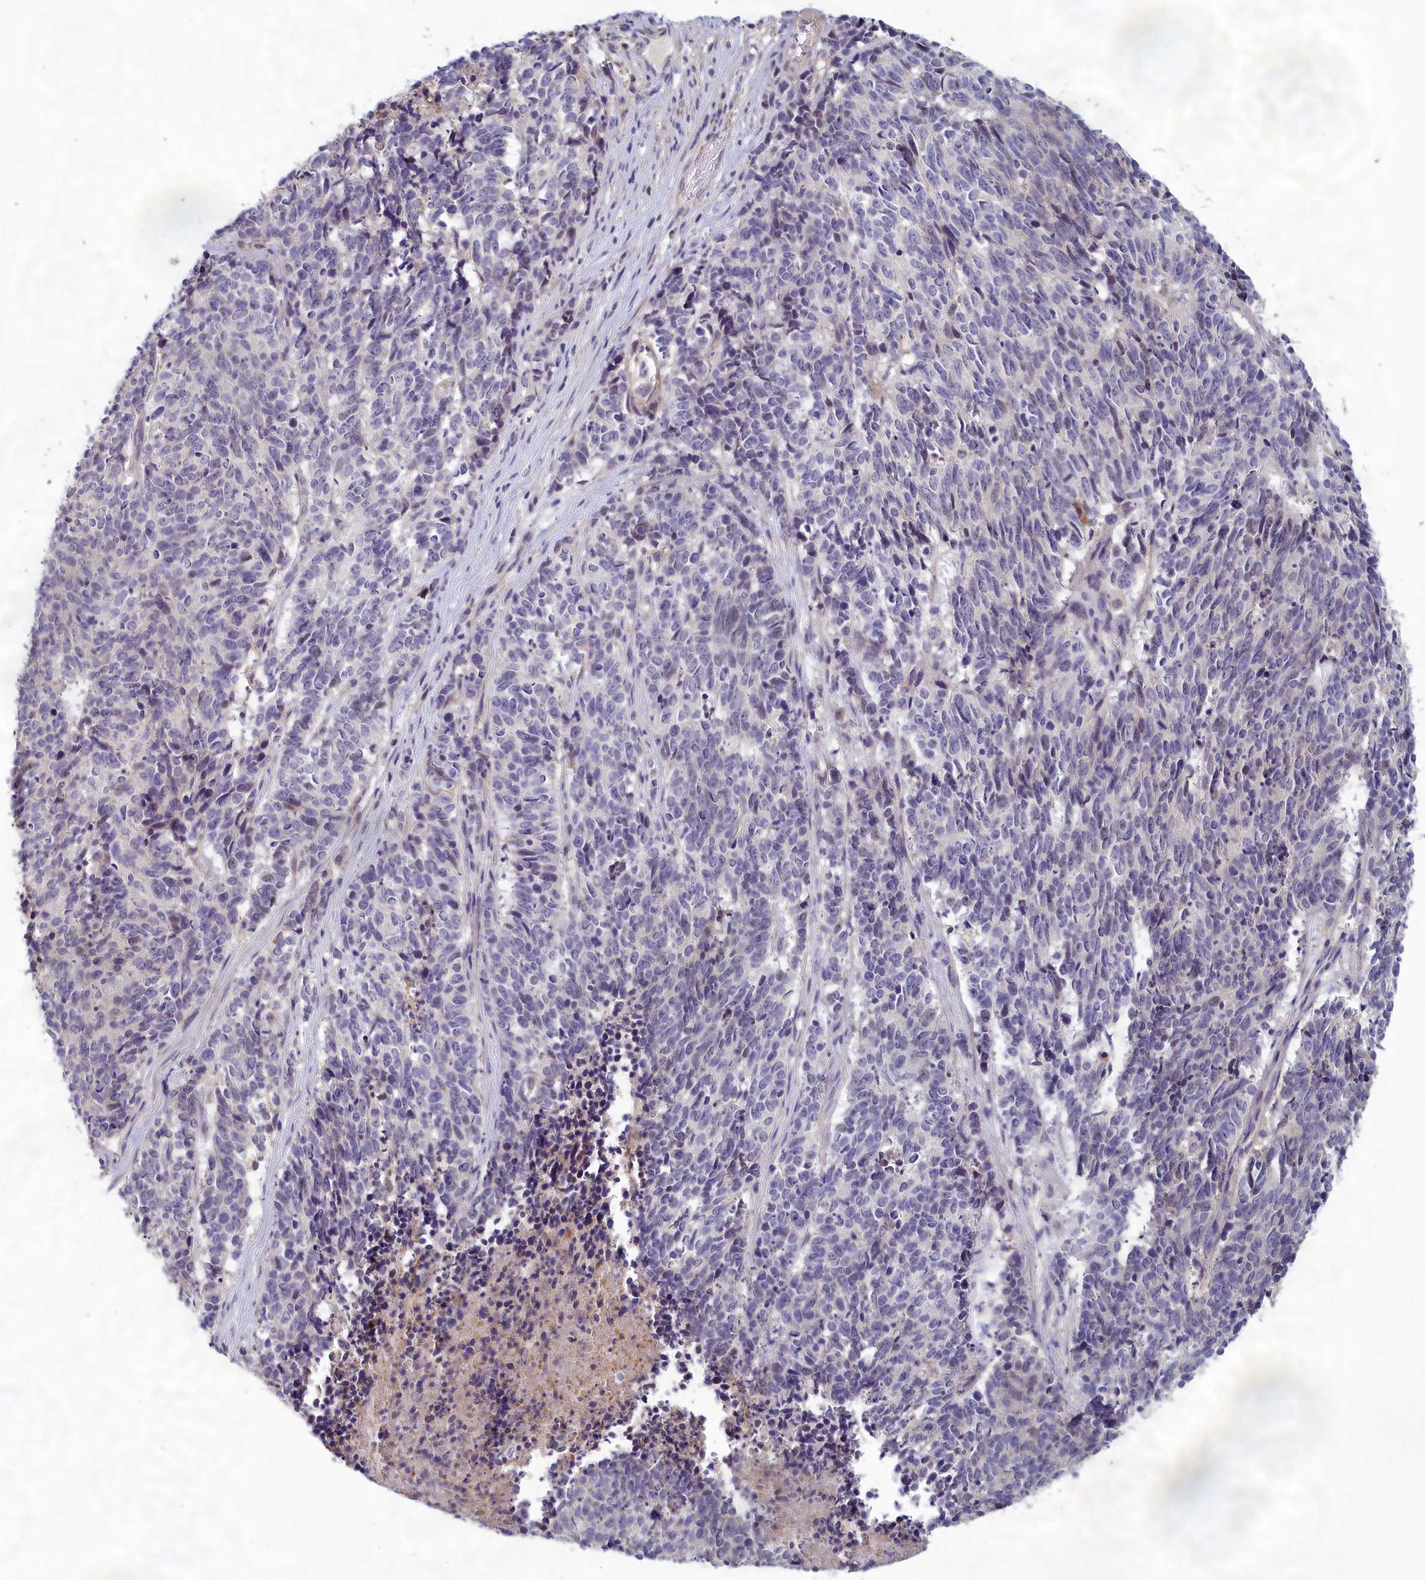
{"staining": {"intensity": "negative", "quantity": "none", "location": "none"}, "tissue": "cervical cancer", "cell_type": "Tumor cells", "image_type": "cancer", "snomed": [{"axis": "morphology", "description": "Squamous cell carcinoma, NOS"}, {"axis": "topography", "description": "Cervix"}], "caption": "This micrograph is of squamous cell carcinoma (cervical) stained with IHC to label a protein in brown with the nuclei are counter-stained blue. There is no staining in tumor cells. (DAB (3,3'-diaminobenzidine) IHC, high magnification).", "gene": "HECA", "patient": {"sex": "female", "age": 29}}